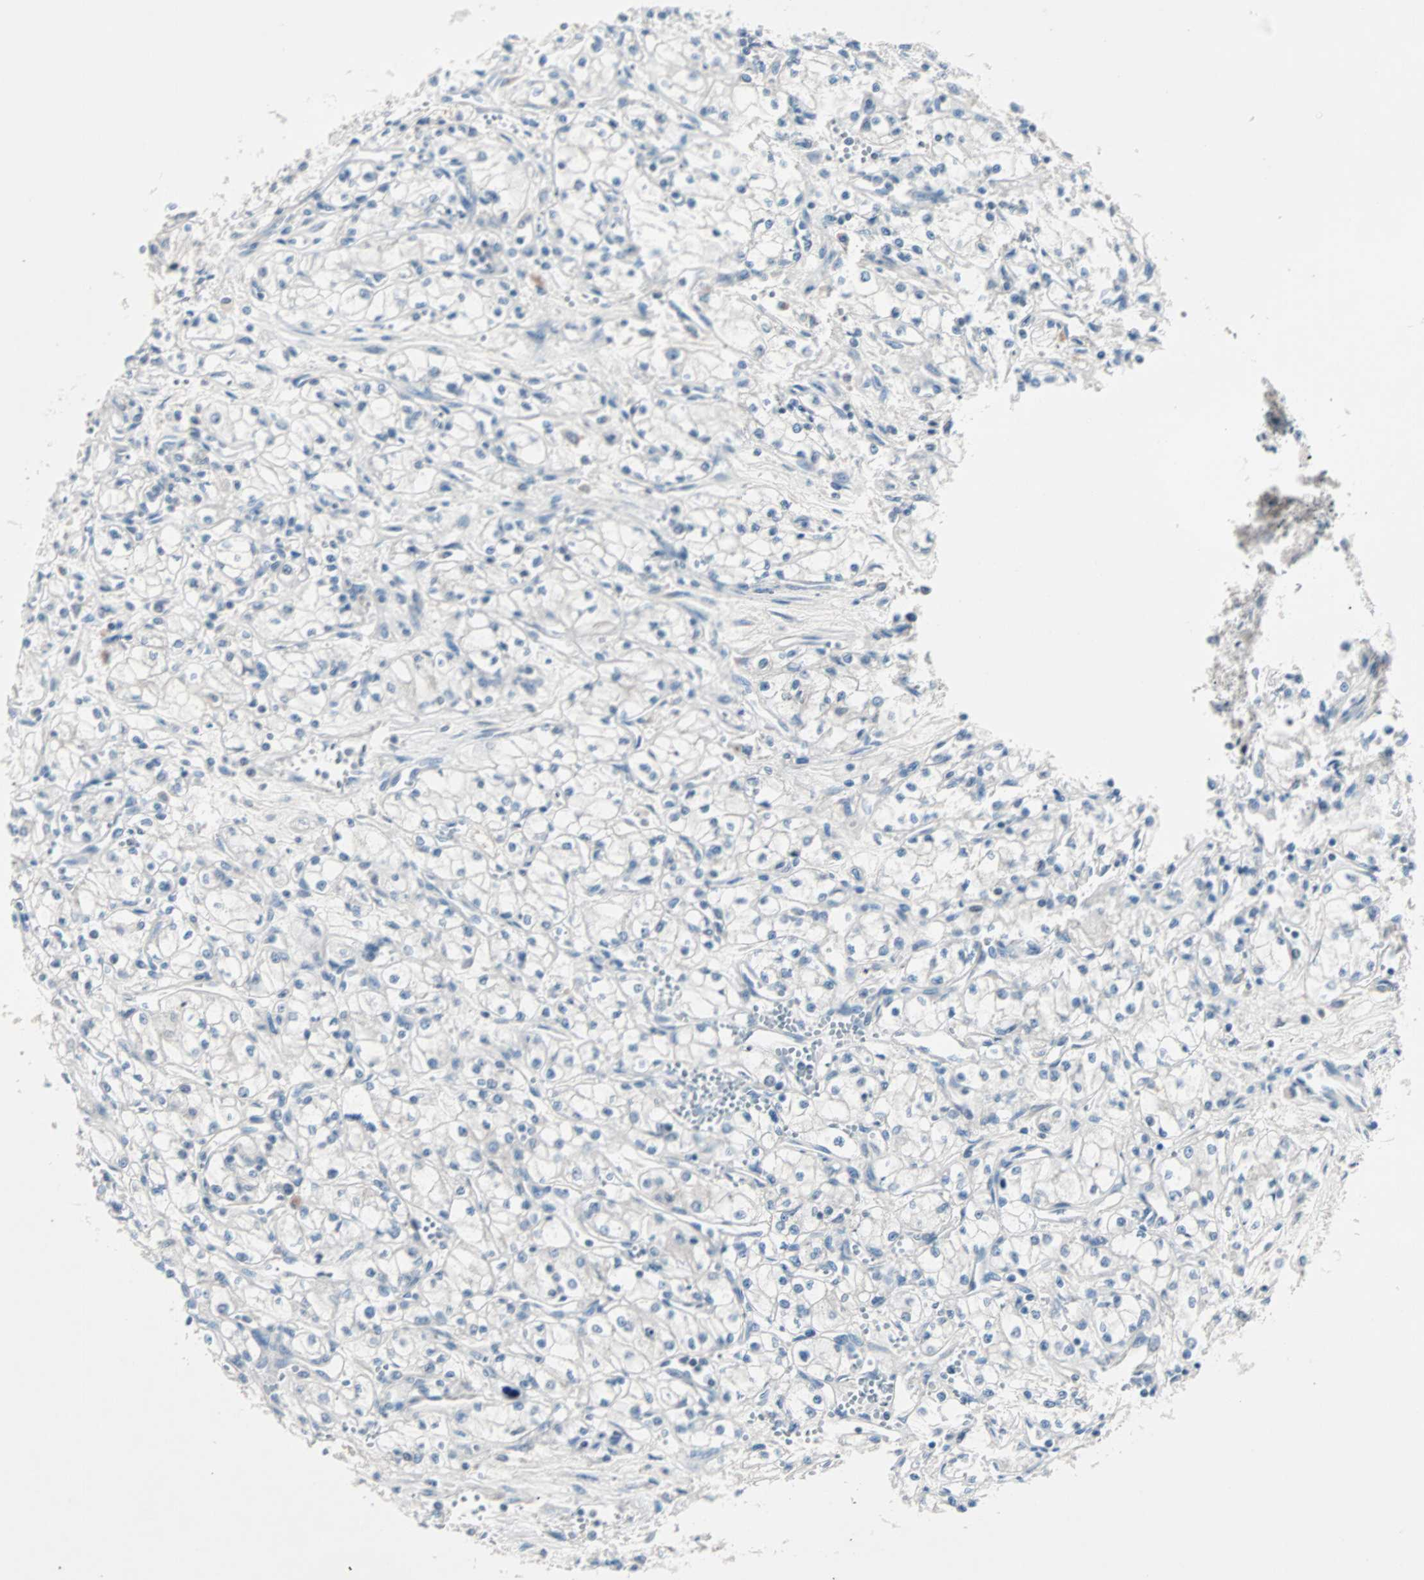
{"staining": {"intensity": "negative", "quantity": "none", "location": "none"}, "tissue": "renal cancer", "cell_type": "Tumor cells", "image_type": "cancer", "snomed": [{"axis": "morphology", "description": "Normal tissue, NOS"}, {"axis": "morphology", "description": "Adenocarcinoma, NOS"}, {"axis": "topography", "description": "Kidney"}], "caption": "Immunohistochemistry histopathology image of renal adenocarcinoma stained for a protein (brown), which demonstrates no positivity in tumor cells.", "gene": "CCNE2", "patient": {"sex": "male", "age": 59}}